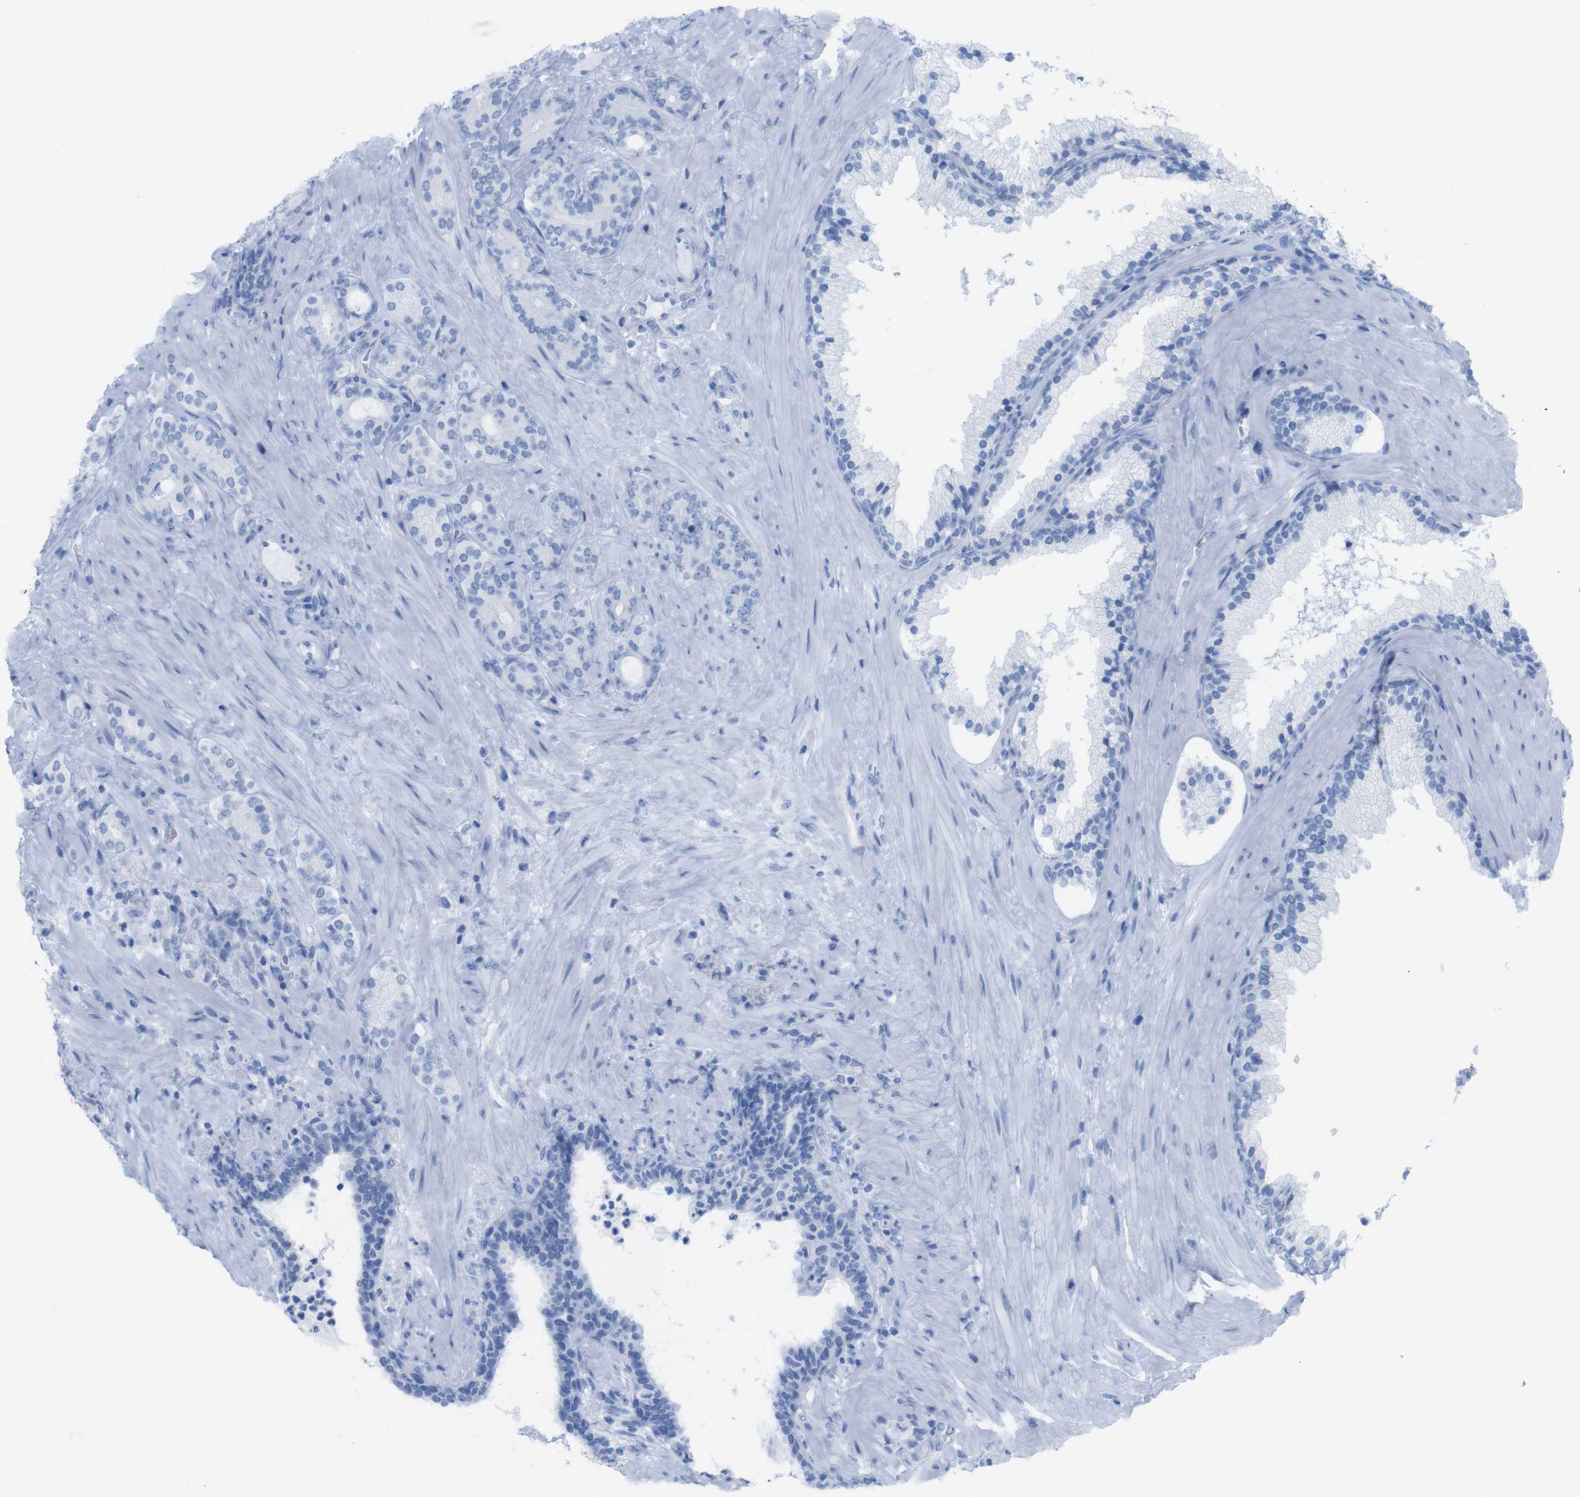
{"staining": {"intensity": "negative", "quantity": "none", "location": "none"}, "tissue": "prostate cancer", "cell_type": "Tumor cells", "image_type": "cancer", "snomed": [{"axis": "morphology", "description": "Adenocarcinoma, Low grade"}, {"axis": "topography", "description": "Prostate"}], "caption": "The photomicrograph displays no significant staining in tumor cells of low-grade adenocarcinoma (prostate).", "gene": "MYH7", "patient": {"sex": "male", "age": 63}}